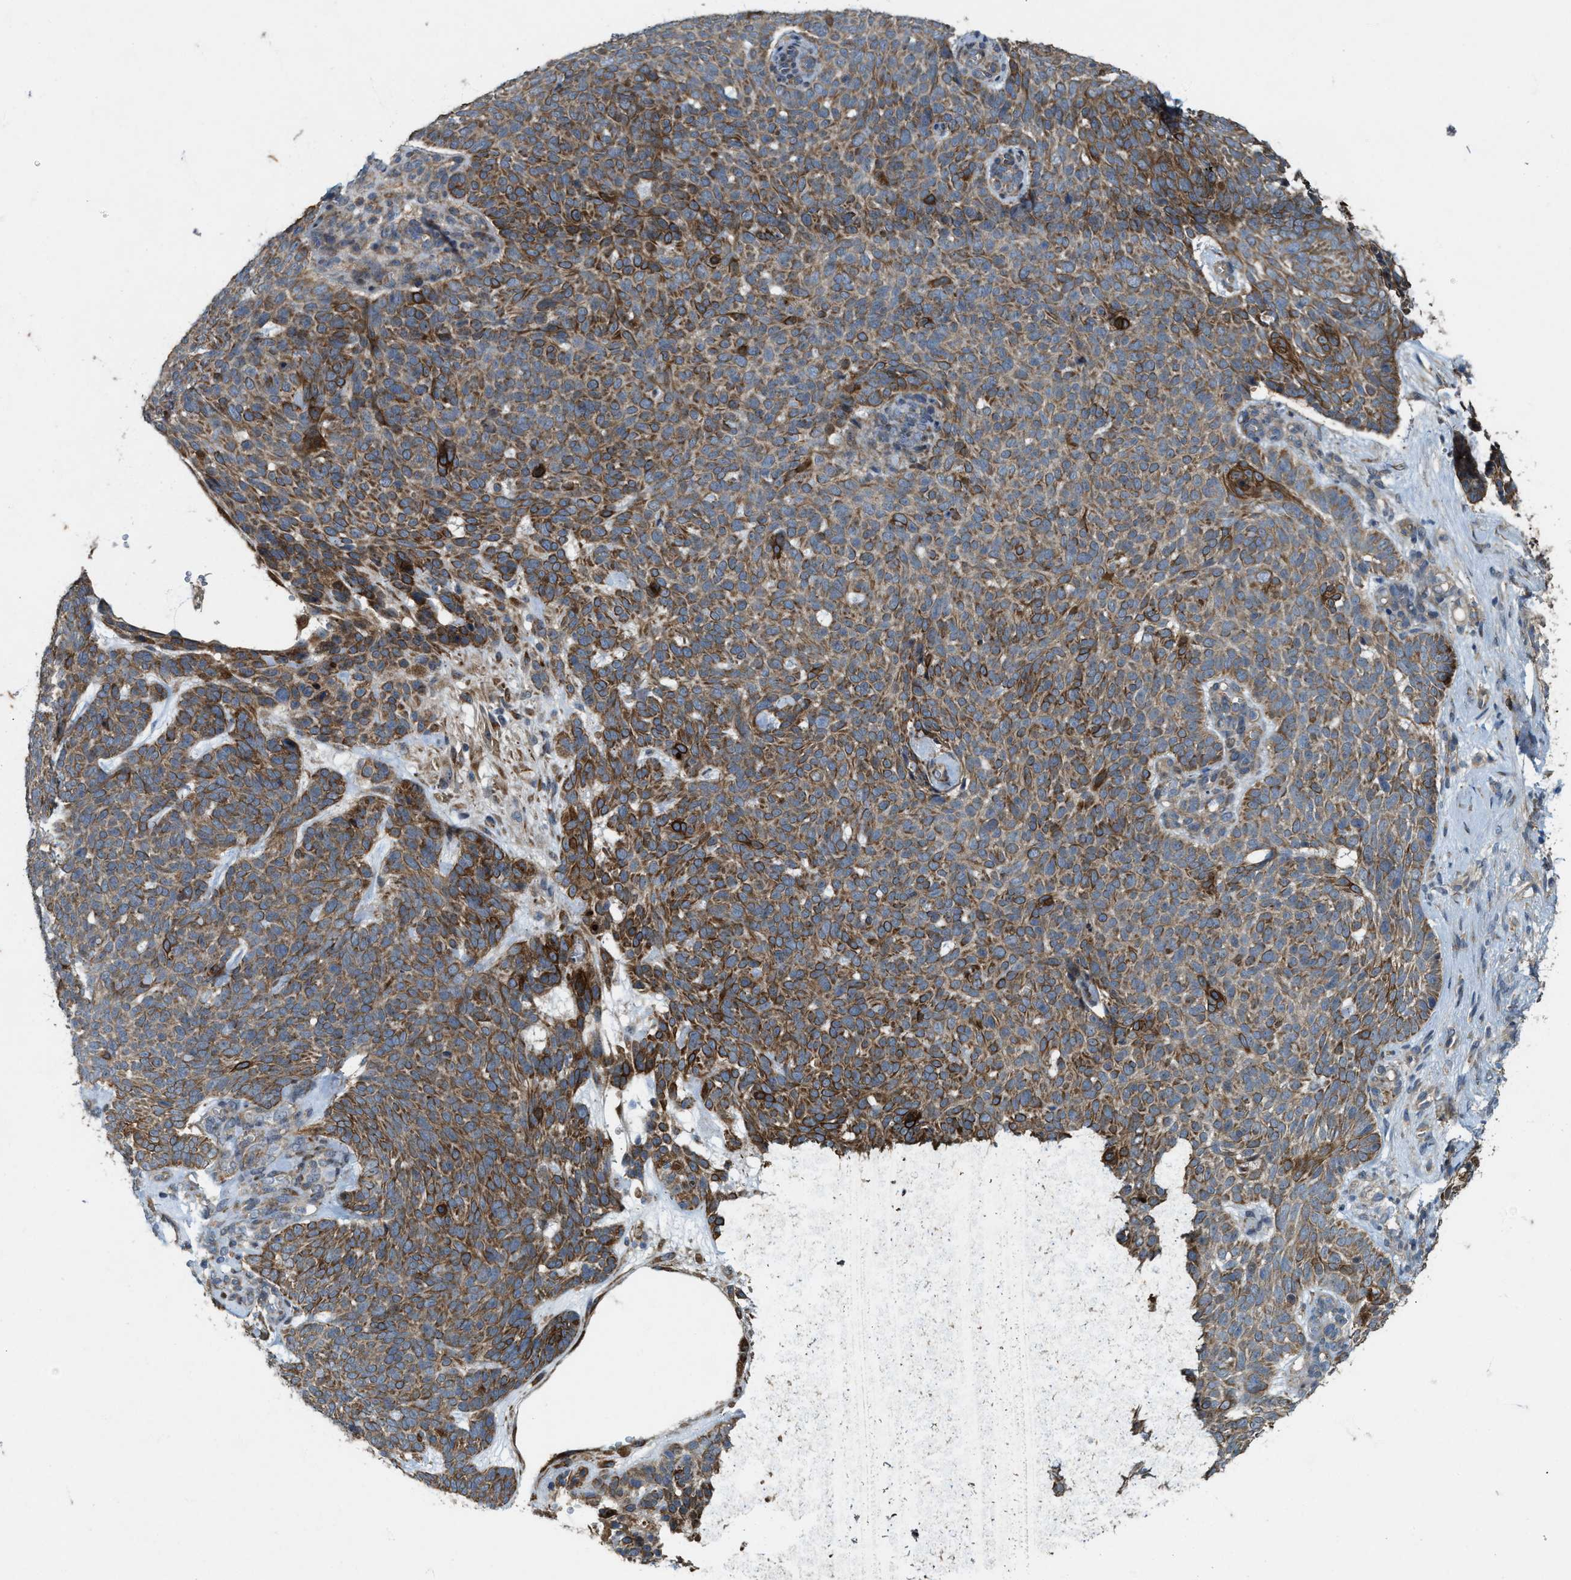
{"staining": {"intensity": "moderate", "quantity": ">75%", "location": "cytoplasmic/membranous"}, "tissue": "skin cancer", "cell_type": "Tumor cells", "image_type": "cancer", "snomed": [{"axis": "morphology", "description": "Basal cell carcinoma"}, {"axis": "topography", "description": "Skin"}], "caption": "Protein expression by IHC shows moderate cytoplasmic/membranous staining in about >75% of tumor cells in skin cancer.", "gene": "LRRC72", "patient": {"sex": "male", "age": 61}}